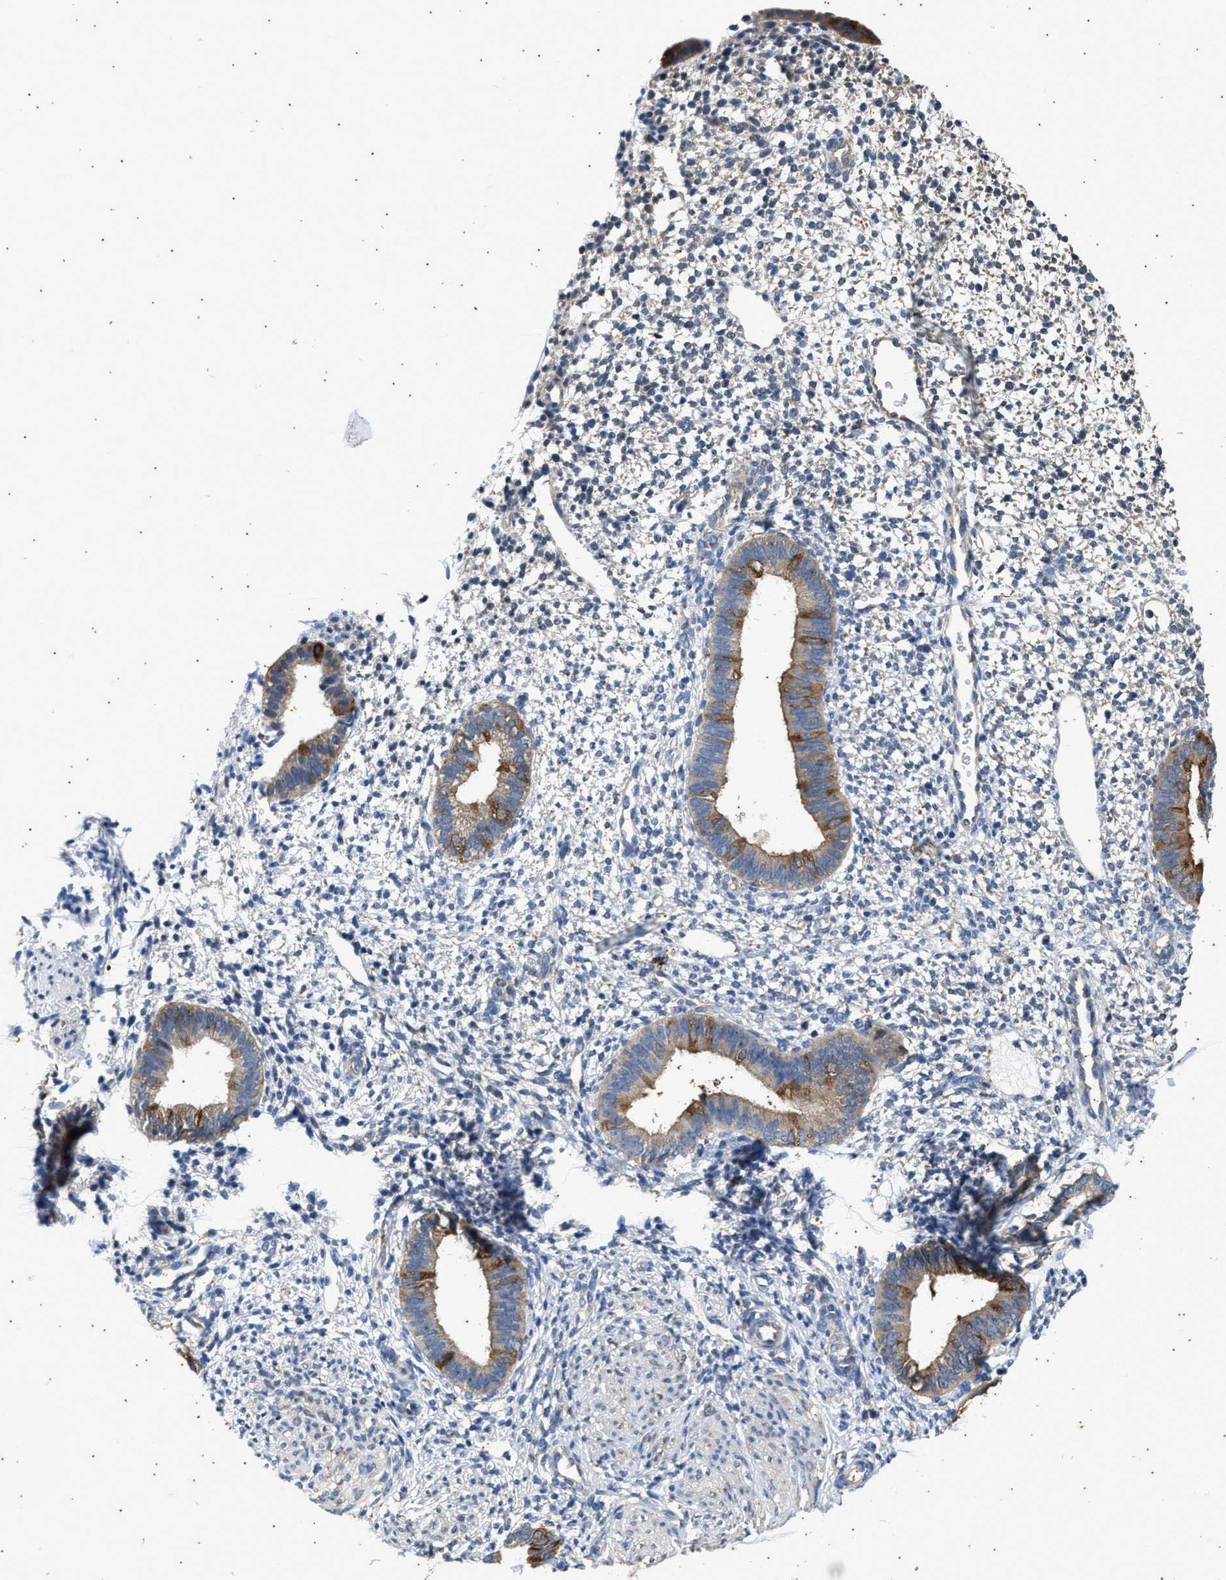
{"staining": {"intensity": "negative", "quantity": "none", "location": "none"}, "tissue": "endometrium", "cell_type": "Cells in endometrial stroma", "image_type": "normal", "snomed": [{"axis": "morphology", "description": "Normal tissue, NOS"}, {"axis": "topography", "description": "Endometrium"}], "caption": "Cells in endometrial stroma are negative for protein expression in normal human endometrium. (Brightfield microscopy of DAB (3,3'-diaminobenzidine) IHC at high magnification).", "gene": "COX19", "patient": {"sex": "female", "age": 46}}